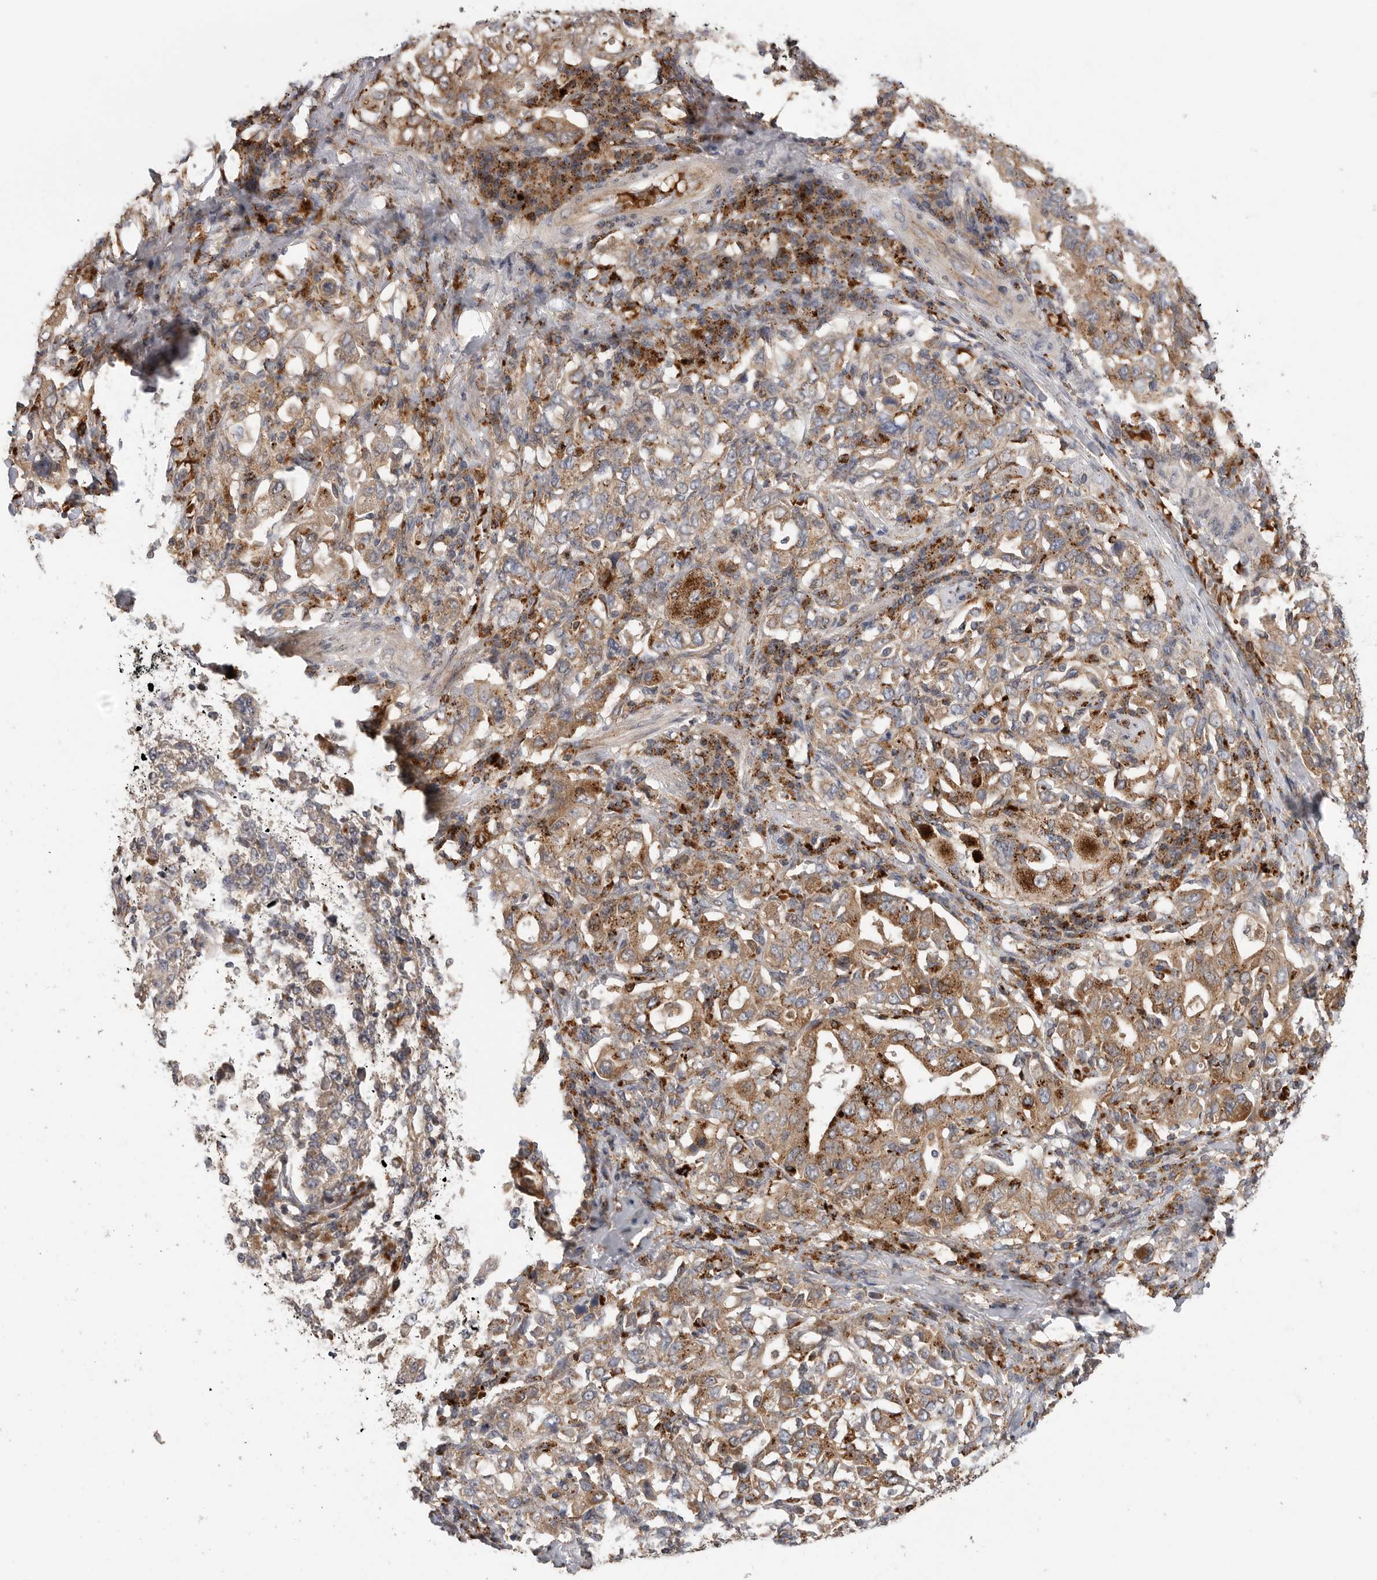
{"staining": {"intensity": "moderate", "quantity": ">75%", "location": "cytoplasmic/membranous"}, "tissue": "stomach cancer", "cell_type": "Tumor cells", "image_type": "cancer", "snomed": [{"axis": "morphology", "description": "Adenocarcinoma, NOS"}, {"axis": "topography", "description": "Stomach, upper"}], "caption": "This is a photomicrograph of immunohistochemistry (IHC) staining of stomach cancer (adenocarcinoma), which shows moderate staining in the cytoplasmic/membranous of tumor cells.", "gene": "GALNS", "patient": {"sex": "male", "age": 62}}